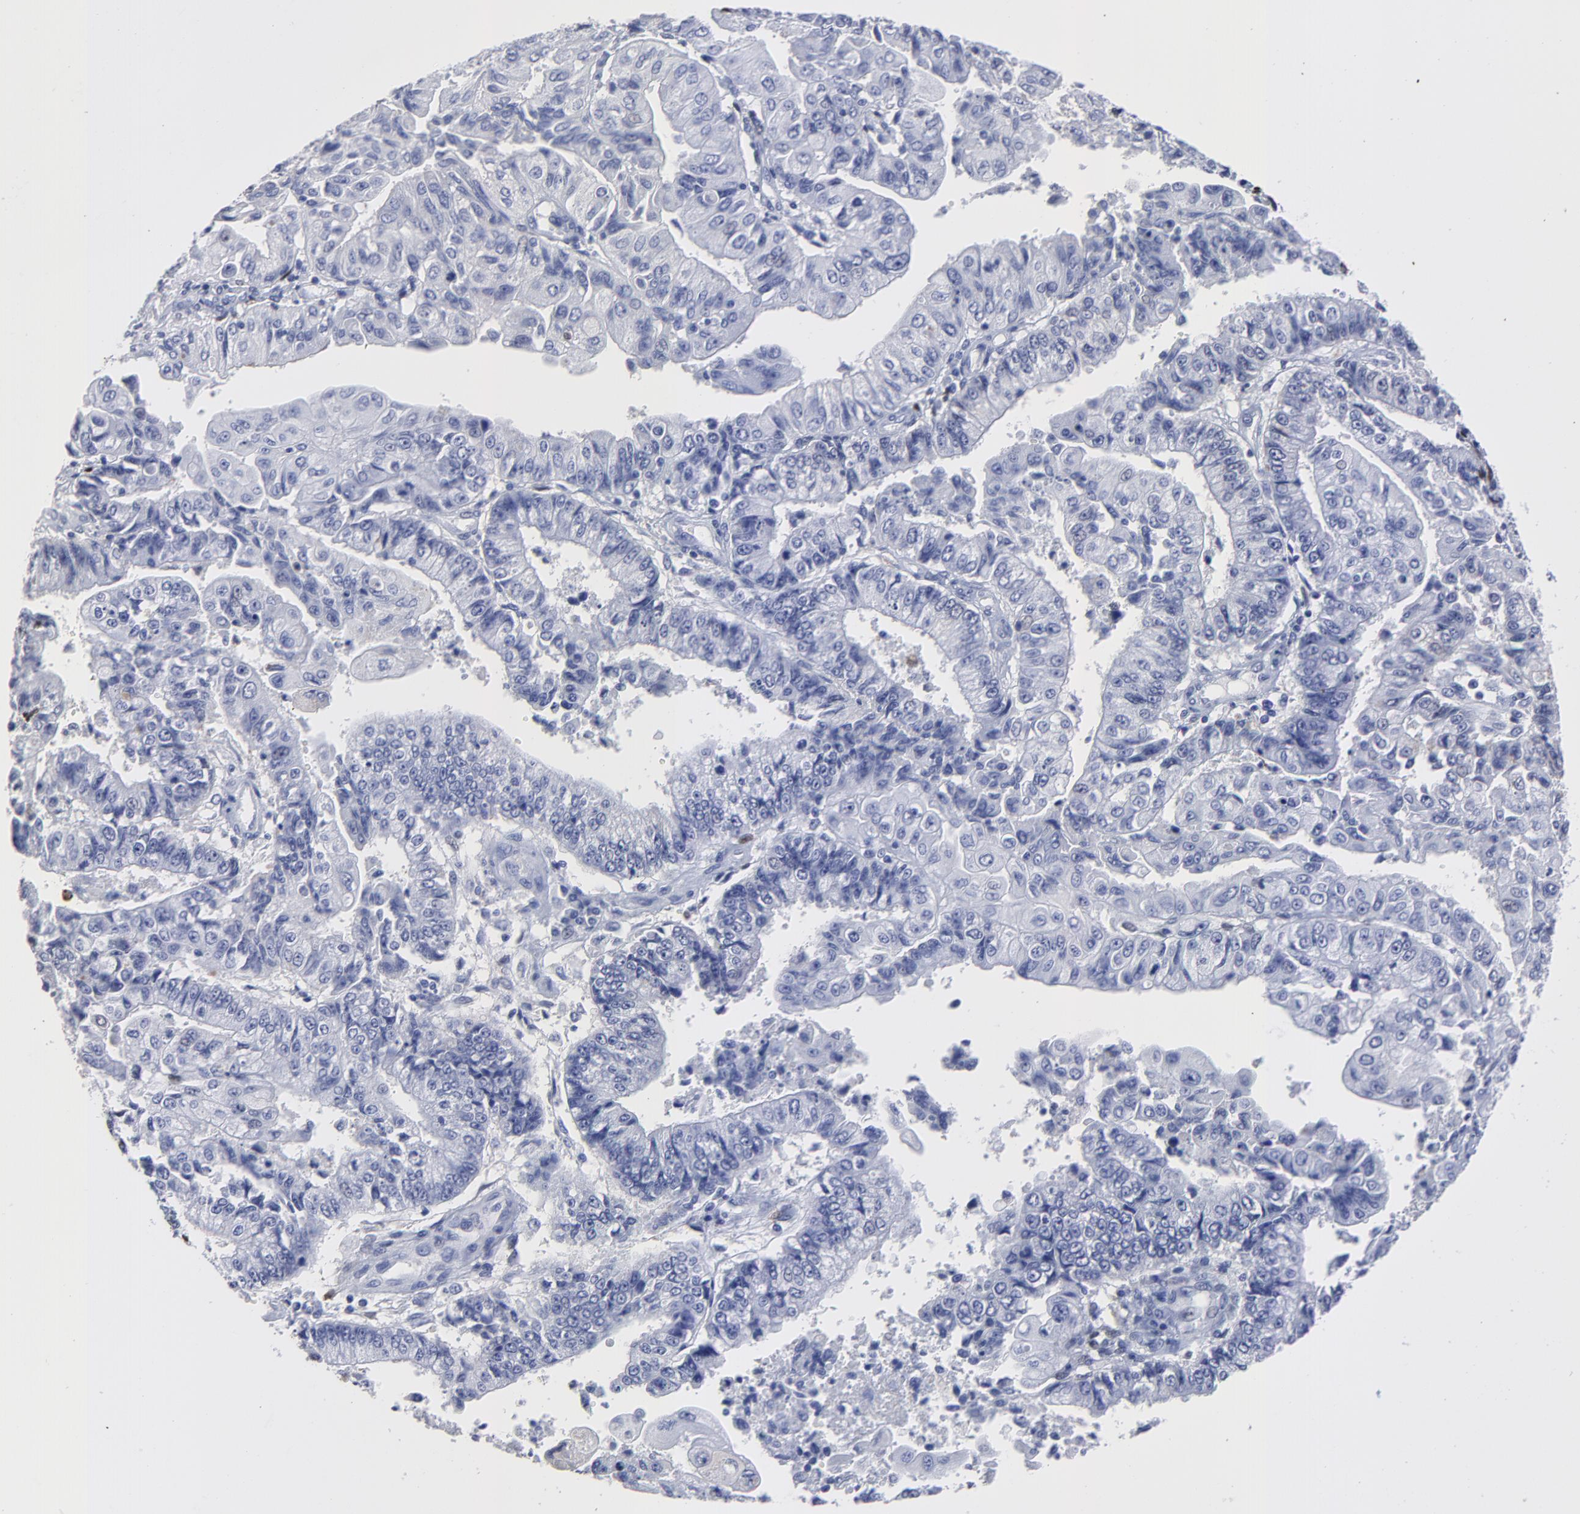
{"staining": {"intensity": "negative", "quantity": "none", "location": "none"}, "tissue": "endometrial cancer", "cell_type": "Tumor cells", "image_type": "cancer", "snomed": [{"axis": "morphology", "description": "Adenocarcinoma, NOS"}, {"axis": "topography", "description": "Endometrium"}], "caption": "A histopathology image of human endometrial adenocarcinoma is negative for staining in tumor cells.", "gene": "SMARCA1", "patient": {"sex": "female", "age": 75}}